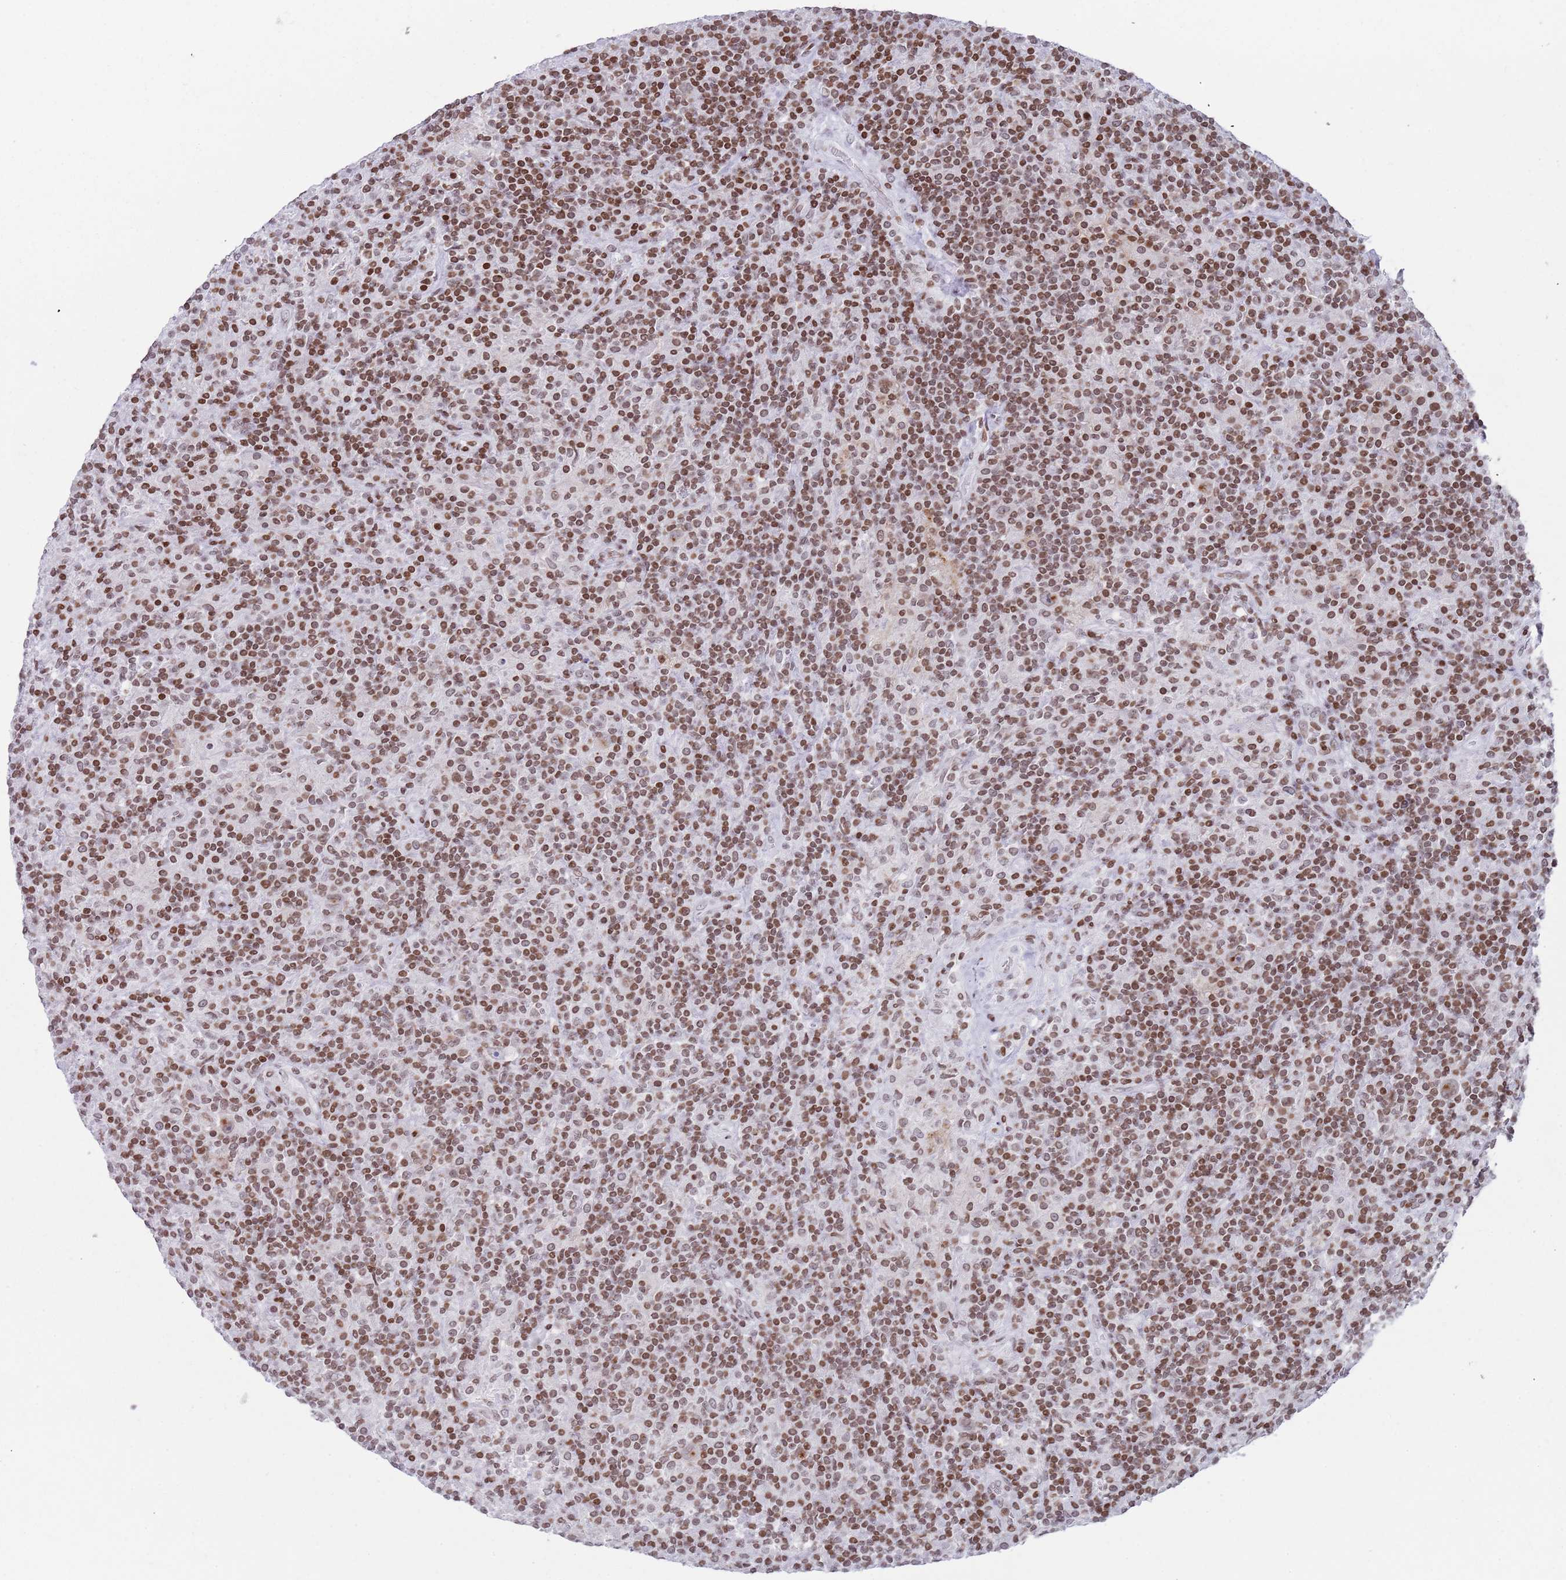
{"staining": {"intensity": "weak", "quantity": "<25%", "location": "nuclear"}, "tissue": "lymphoma", "cell_type": "Tumor cells", "image_type": "cancer", "snomed": [{"axis": "morphology", "description": "Hodgkin's disease, NOS"}, {"axis": "topography", "description": "Lymph node"}], "caption": "DAB (3,3'-diaminobenzidine) immunohistochemical staining of lymphoma exhibits no significant positivity in tumor cells.", "gene": "HDAC8", "patient": {"sex": "male", "age": 70}}